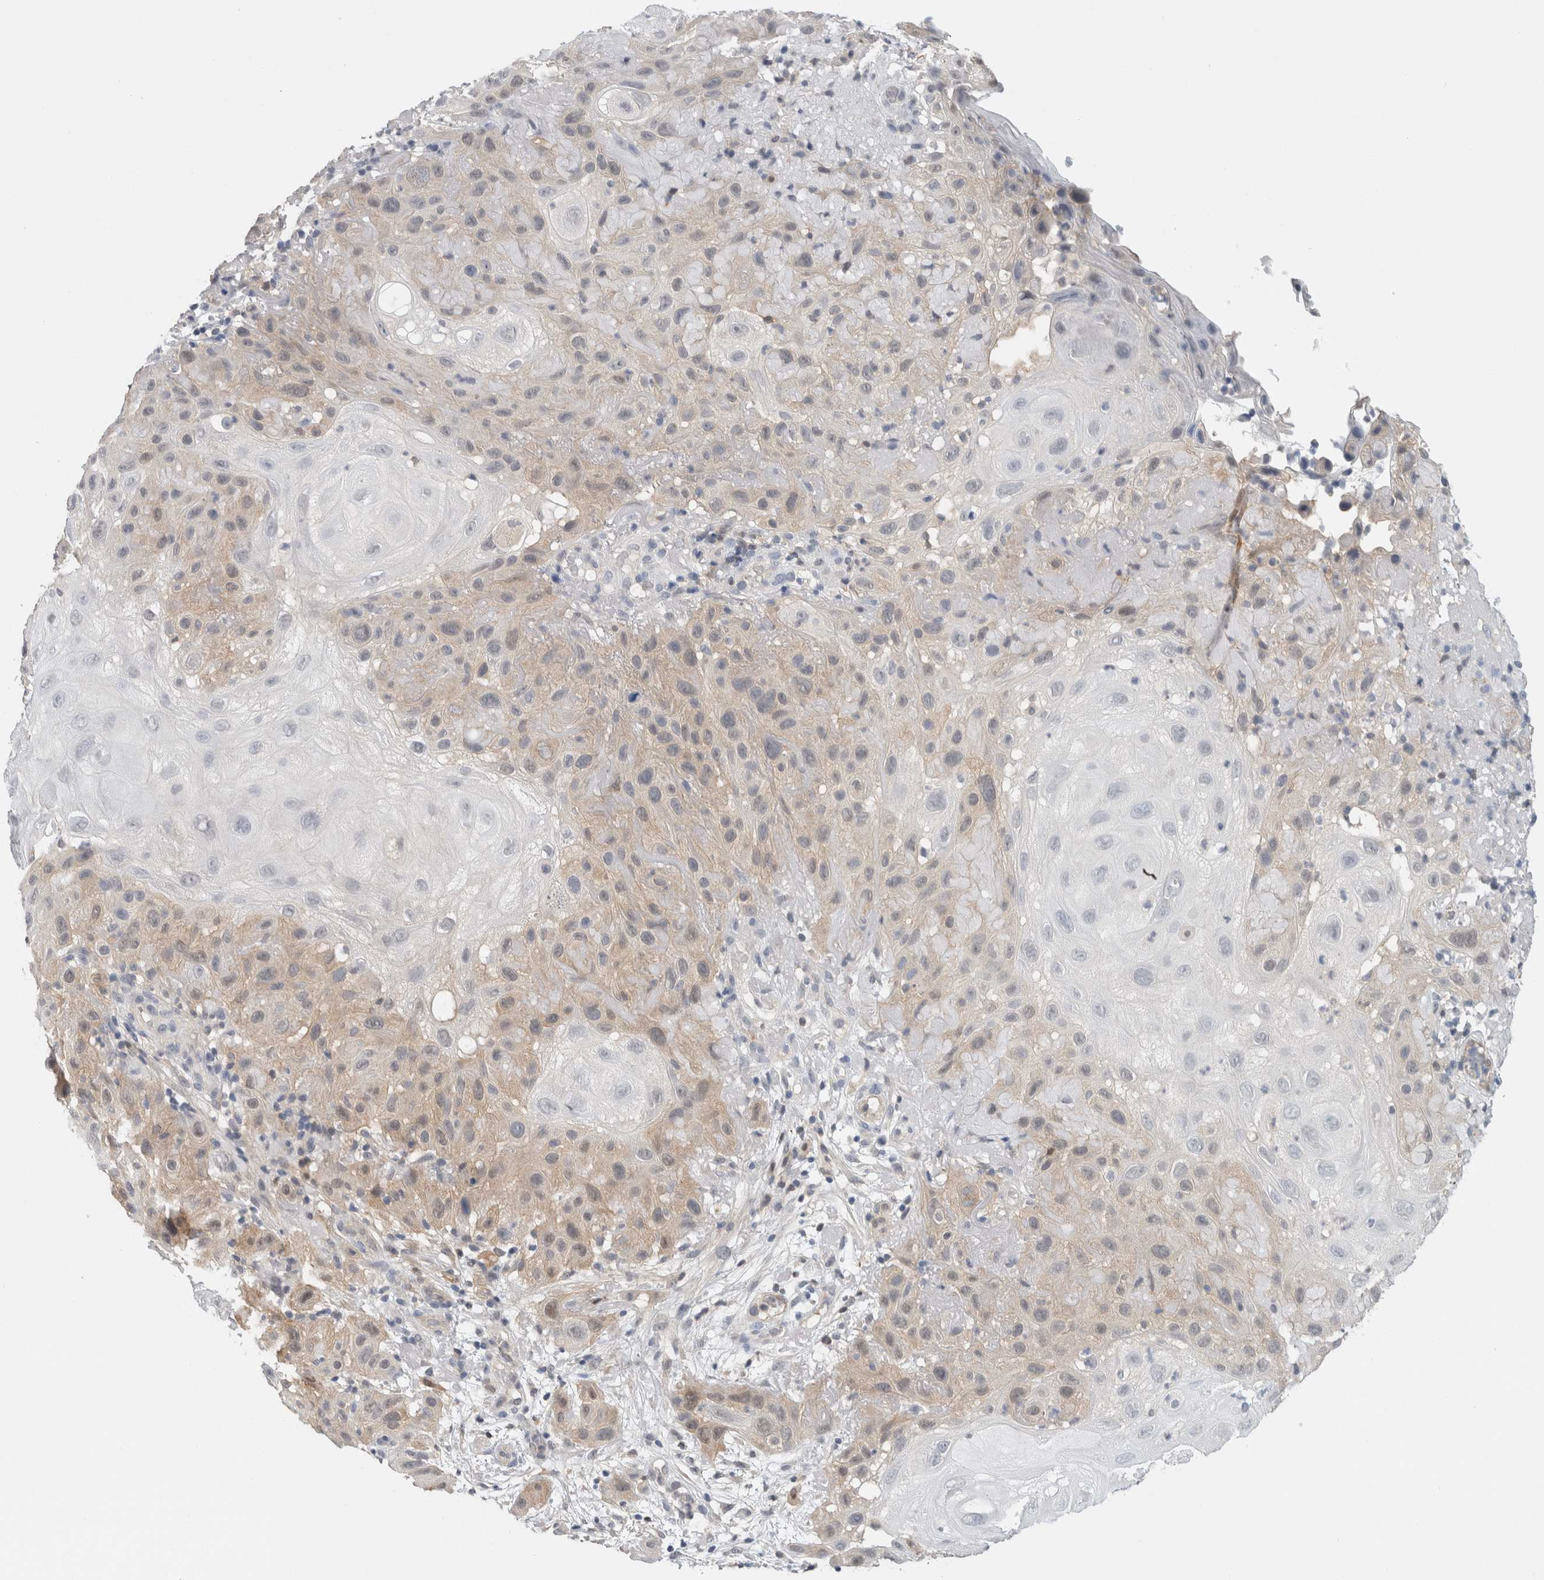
{"staining": {"intensity": "weak", "quantity": ">75%", "location": "cytoplasmic/membranous,nuclear"}, "tissue": "skin cancer", "cell_type": "Tumor cells", "image_type": "cancer", "snomed": [{"axis": "morphology", "description": "Squamous cell carcinoma, NOS"}, {"axis": "topography", "description": "Skin"}], "caption": "Squamous cell carcinoma (skin) stained with a protein marker reveals weak staining in tumor cells.", "gene": "CASP6", "patient": {"sex": "female", "age": 96}}